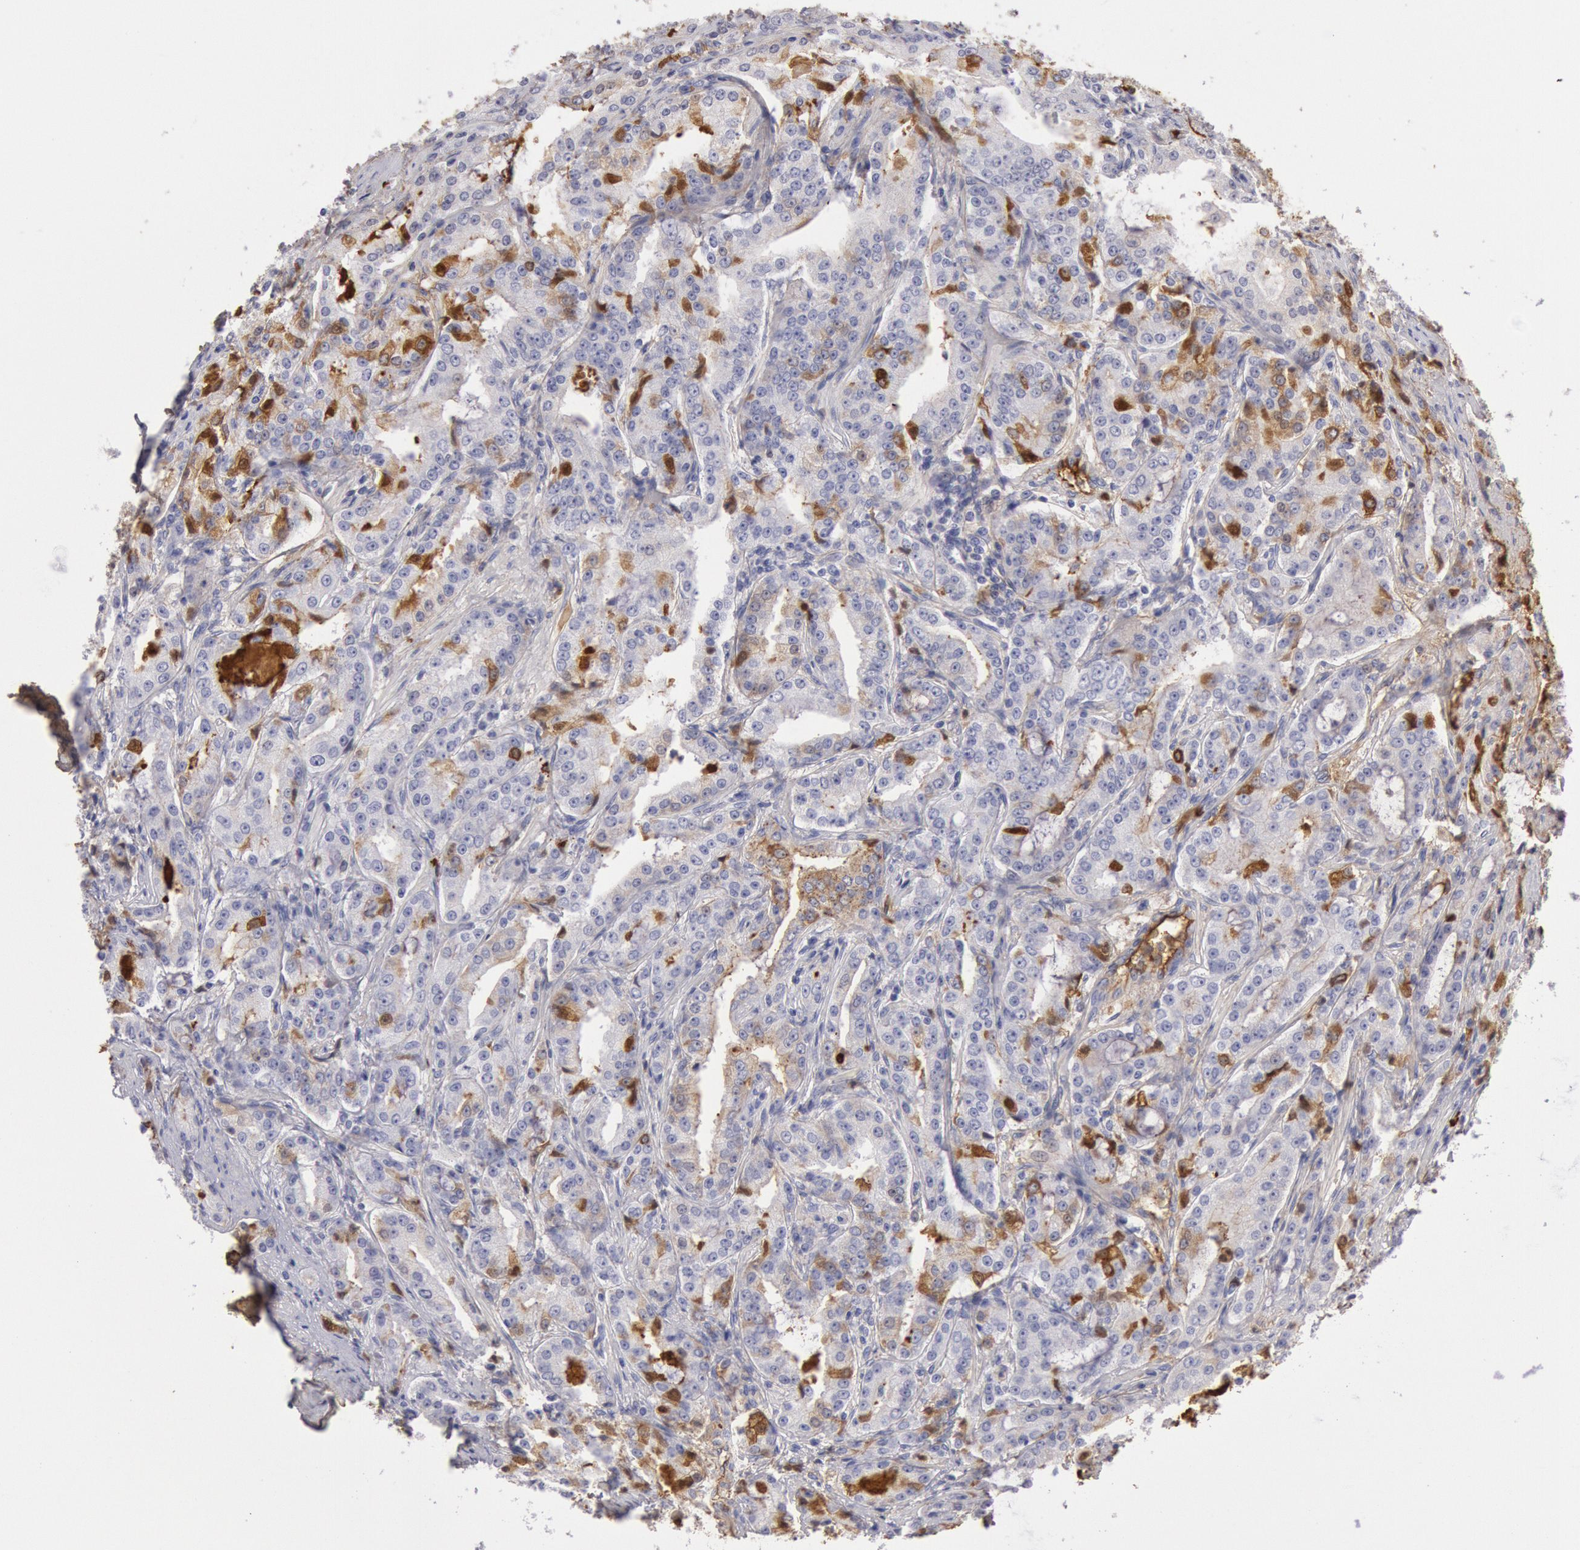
{"staining": {"intensity": "negative", "quantity": "none", "location": "none"}, "tissue": "prostate cancer", "cell_type": "Tumor cells", "image_type": "cancer", "snomed": [{"axis": "morphology", "description": "Adenocarcinoma, Medium grade"}, {"axis": "topography", "description": "Prostate"}], "caption": "The histopathology image reveals no significant positivity in tumor cells of prostate adenocarcinoma (medium-grade).", "gene": "IGHA1", "patient": {"sex": "male", "age": 72}}